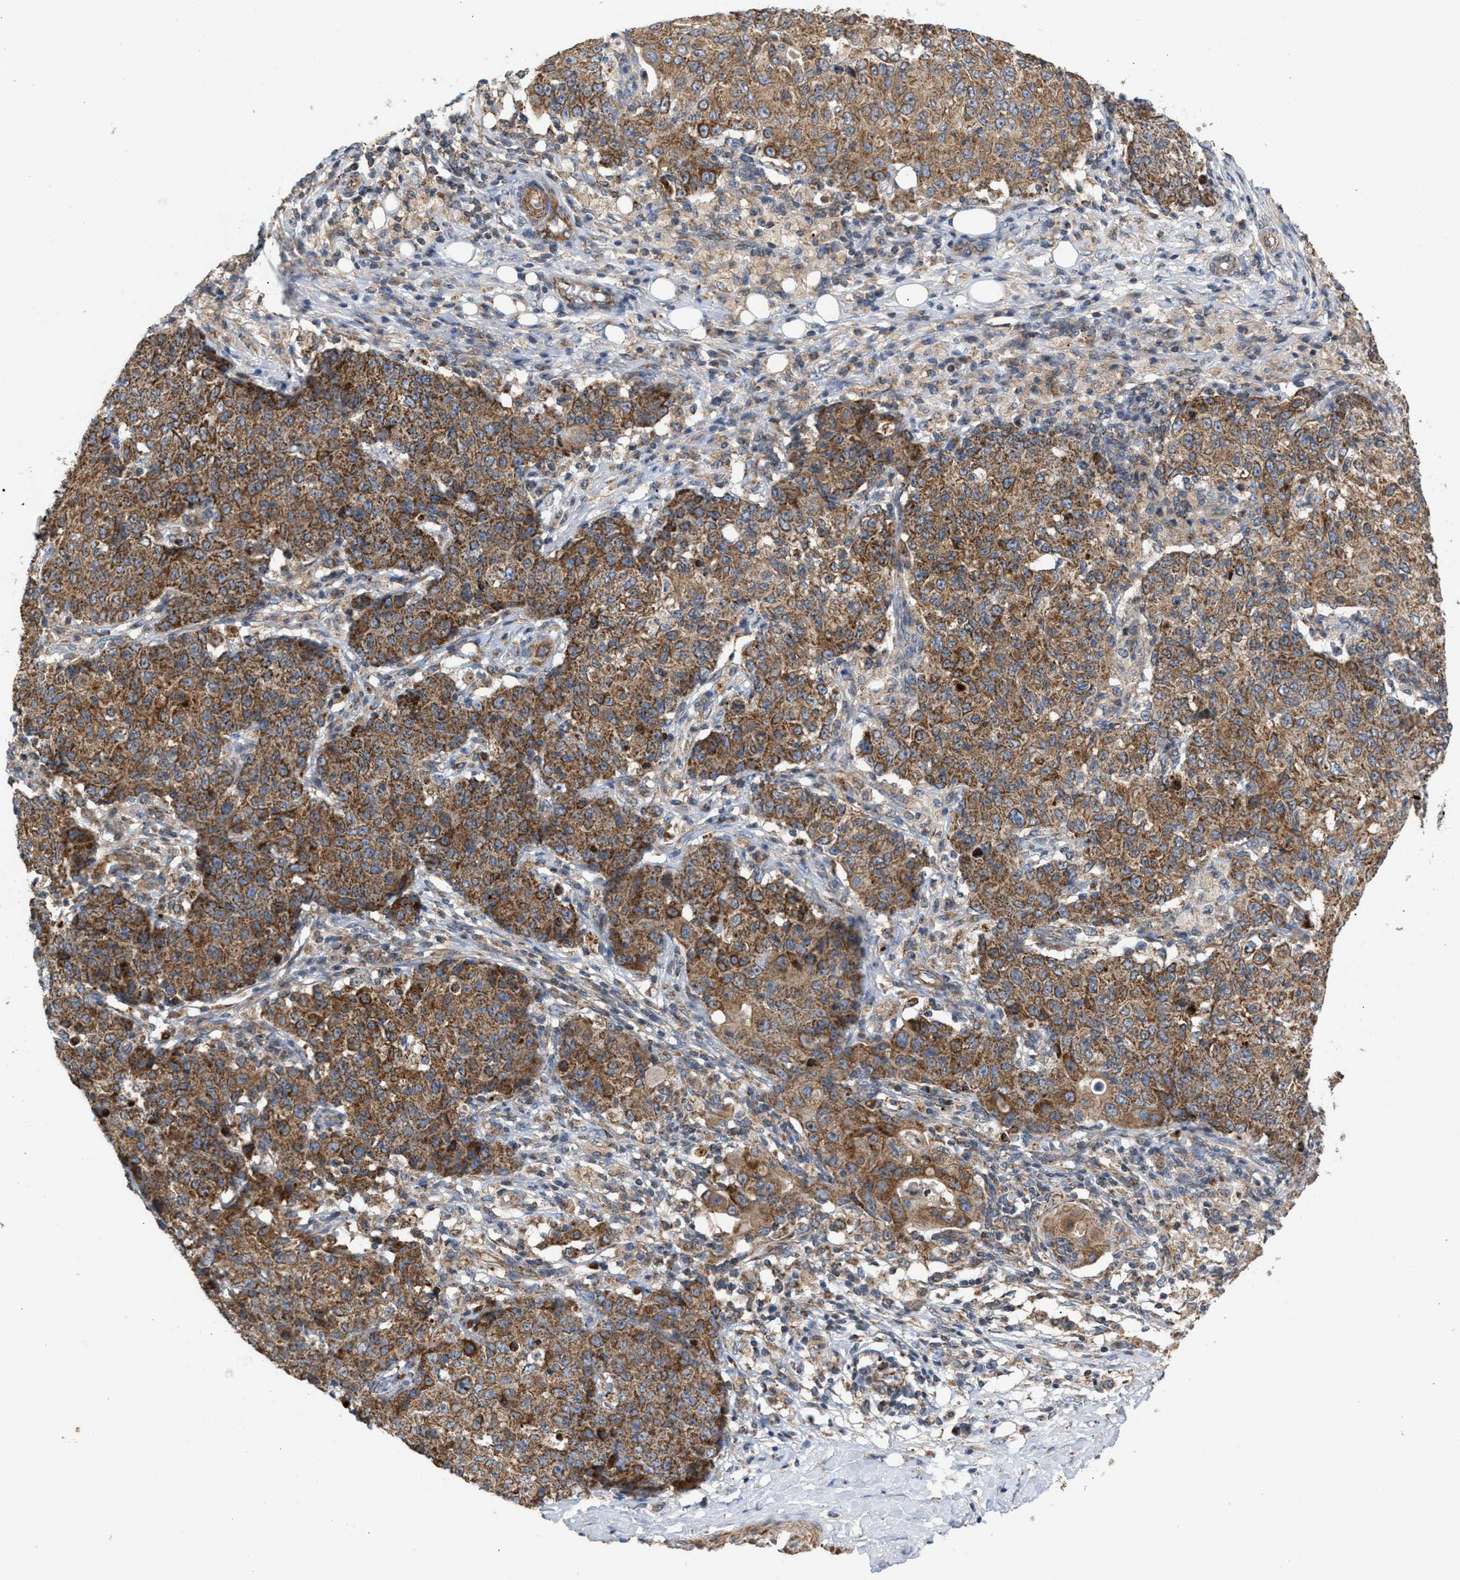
{"staining": {"intensity": "moderate", "quantity": ">75%", "location": "cytoplasmic/membranous"}, "tissue": "ovarian cancer", "cell_type": "Tumor cells", "image_type": "cancer", "snomed": [{"axis": "morphology", "description": "Carcinoma, endometroid"}, {"axis": "topography", "description": "Ovary"}], "caption": "Brown immunohistochemical staining in ovarian endometroid carcinoma displays moderate cytoplasmic/membranous staining in about >75% of tumor cells.", "gene": "TACO1", "patient": {"sex": "female", "age": 42}}